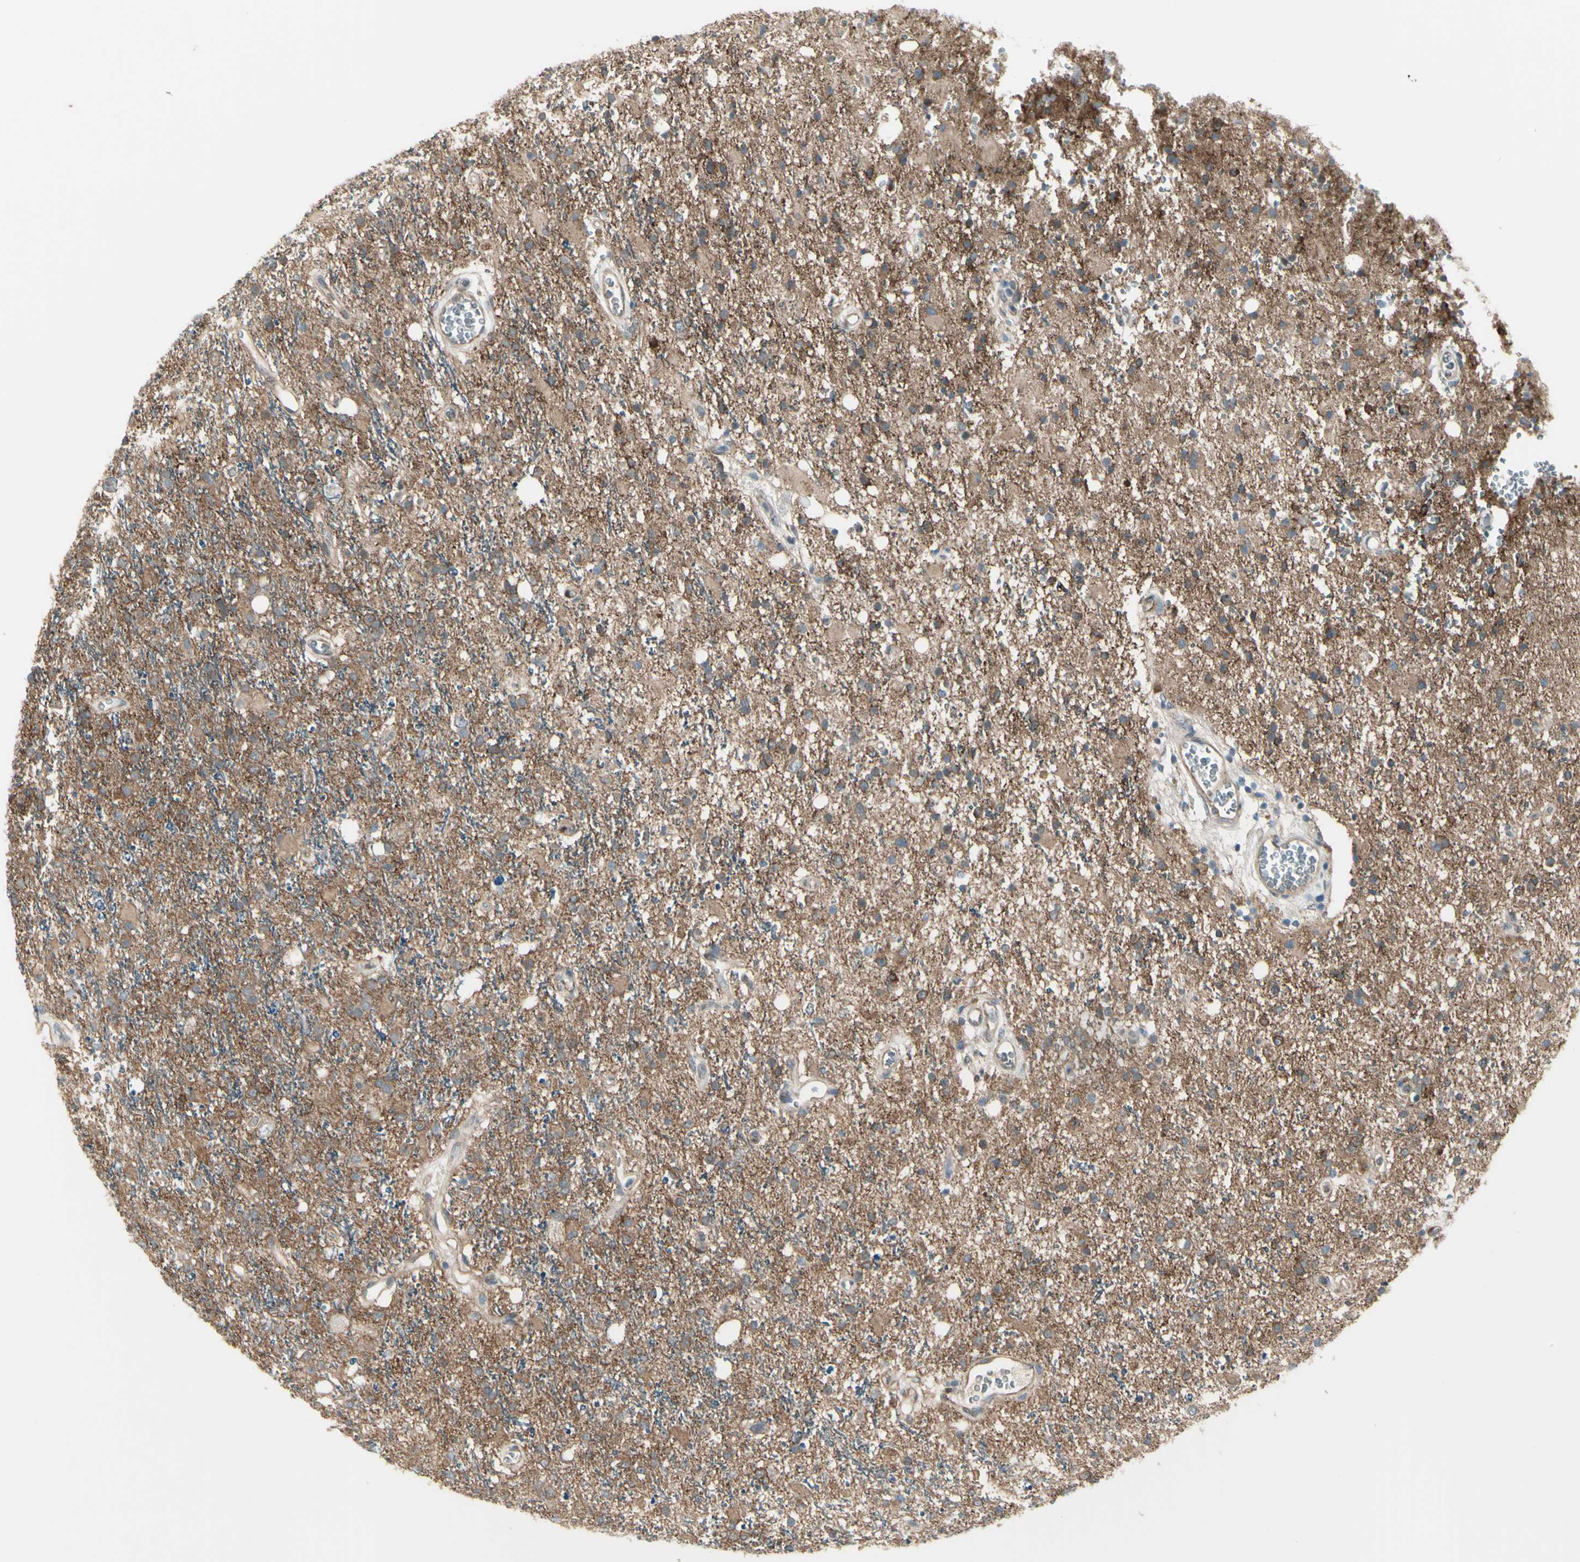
{"staining": {"intensity": "weak", "quantity": ">75%", "location": "cytoplasmic/membranous"}, "tissue": "glioma", "cell_type": "Tumor cells", "image_type": "cancer", "snomed": [{"axis": "morphology", "description": "Glioma, malignant, High grade"}, {"axis": "topography", "description": "Brain"}], "caption": "A high-resolution photomicrograph shows IHC staining of glioma, which exhibits weak cytoplasmic/membranous positivity in approximately >75% of tumor cells. (DAB = brown stain, brightfield microscopy at high magnification).", "gene": "NAXD", "patient": {"sex": "male", "age": 47}}